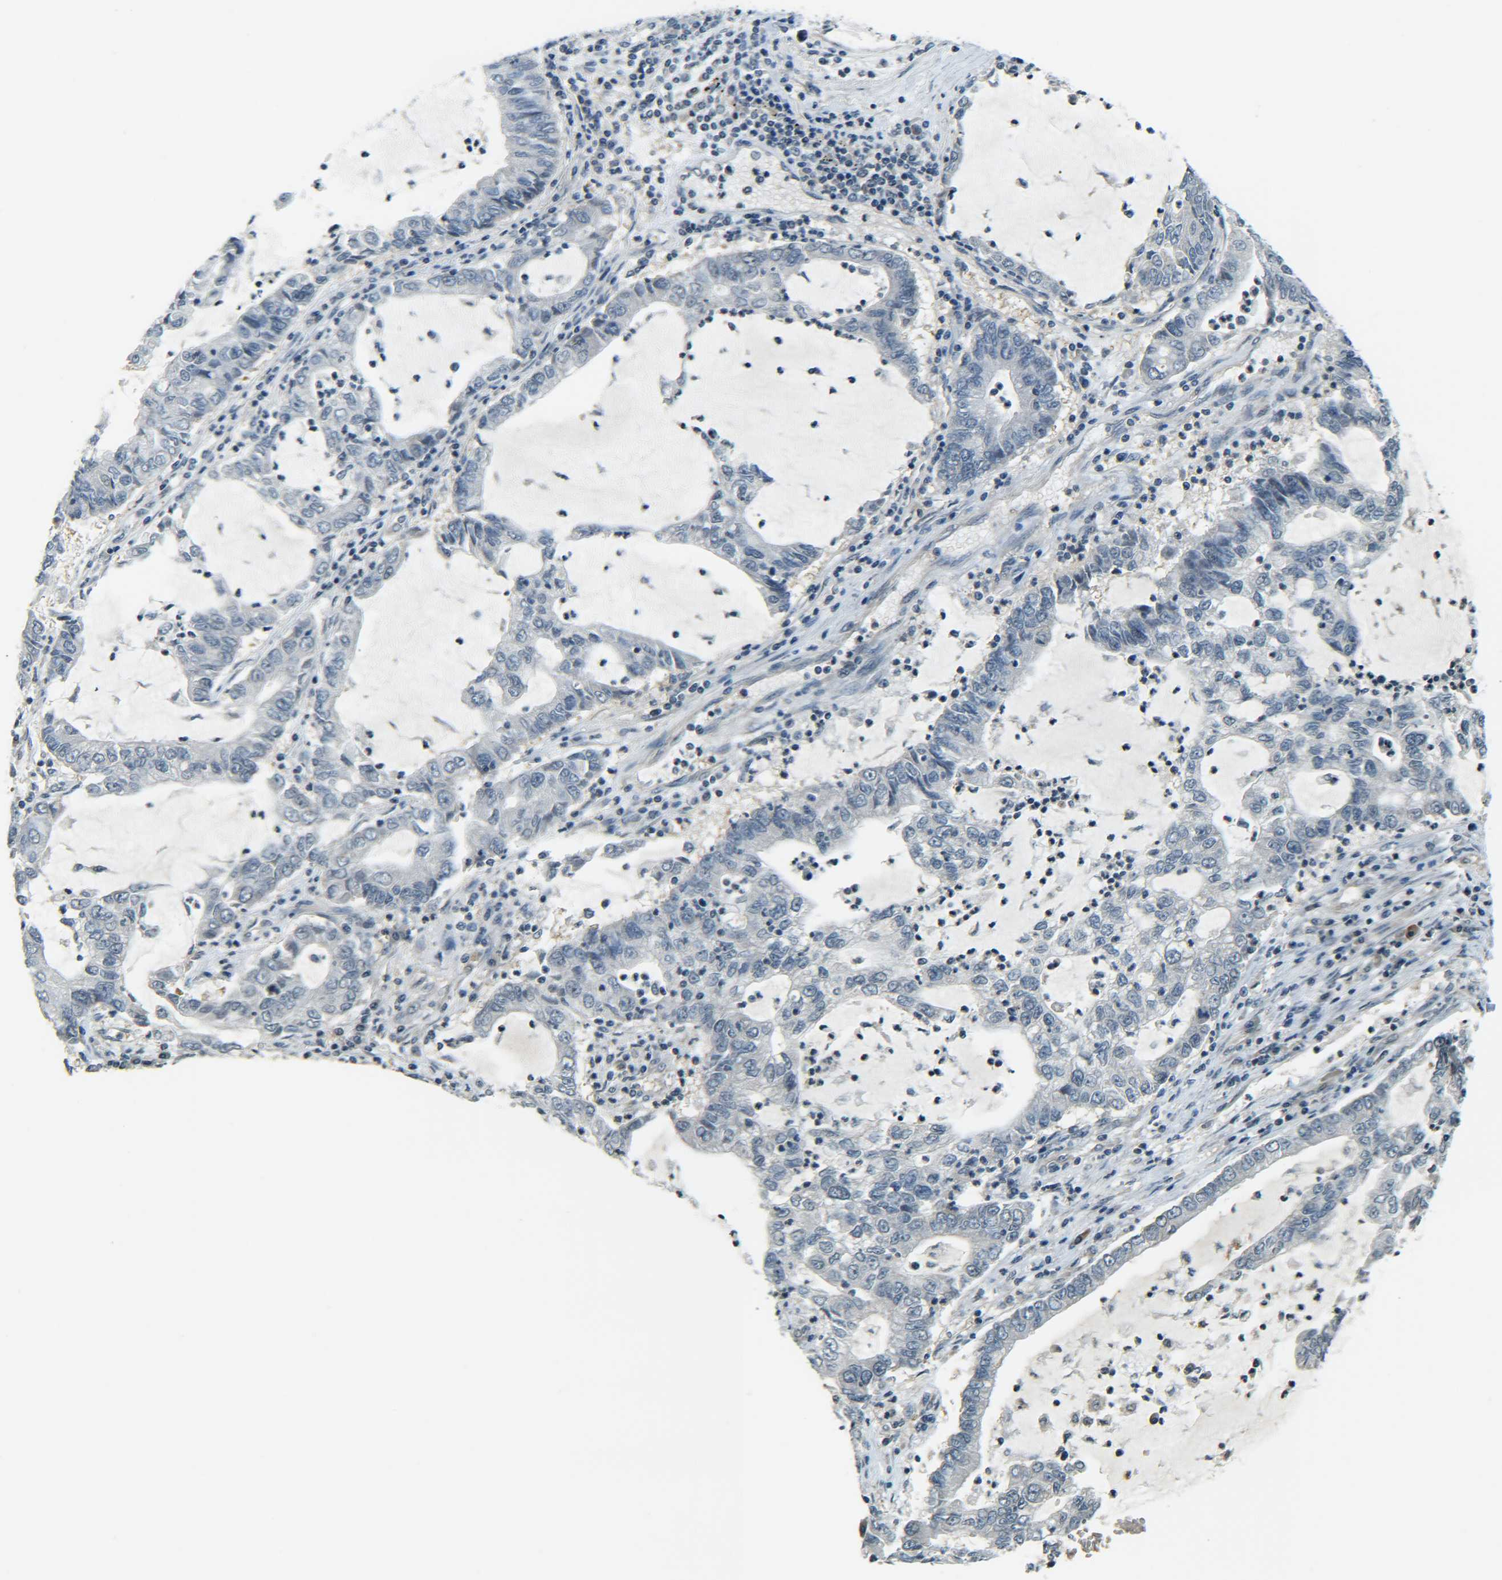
{"staining": {"intensity": "negative", "quantity": "none", "location": "none"}, "tissue": "lung cancer", "cell_type": "Tumor cells", "image_type": "cancer", "snomed": [{"axis": "morphology", "description": "Adenocarcinoma, NOS"}, {"axis": "topography", "description": "Lung"}], "caption": "Human lung cancer (adenocarcinoma) stained for a protein using immunohistochemistry (IHC) shows no positivity in tumor cells.", "gene": "DAB2", "patient": {"sex": "female", "age": 51}}